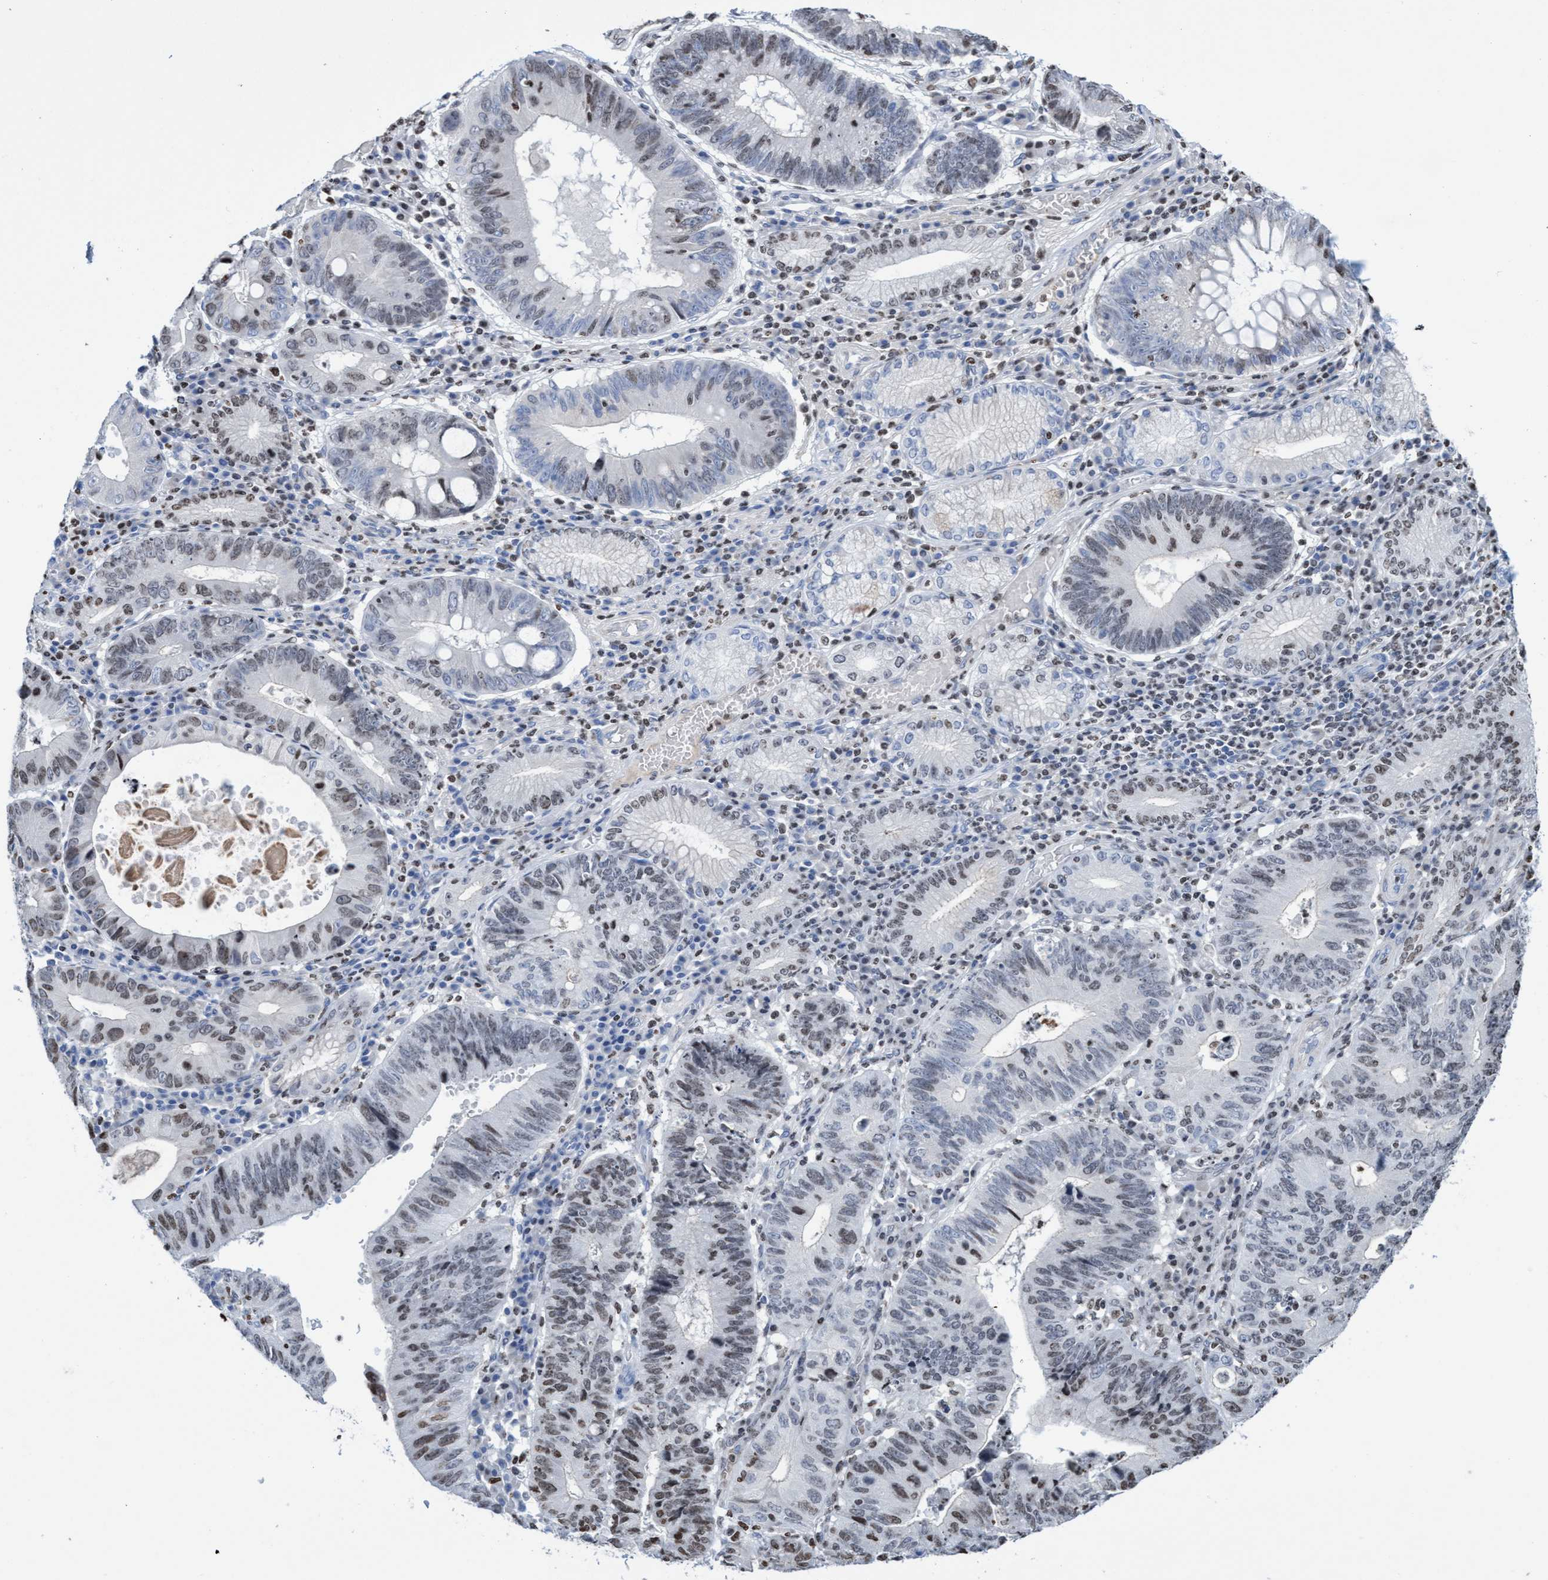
{"staining": {"intensity": "moderate", "quantity": "25%-75%", "location": "nuclear"}, "tissue": "stomach cancer", "cell_type": "Tumor cells", "image_type": "cancer", "snomed": [{"axis": "morphology", "description": "Adenocarcinoma, NOS"}, {"axis": "topography", "description": "Stomach"}], "caption": "Human stomach adenocarcinoma stained for a protein (brown) demonstrates moderate nuclear positive expression in approximately 25%-75% of tumor cells.", "gene": "CBX2", "patient": {"sex": "male", "age": 59}}